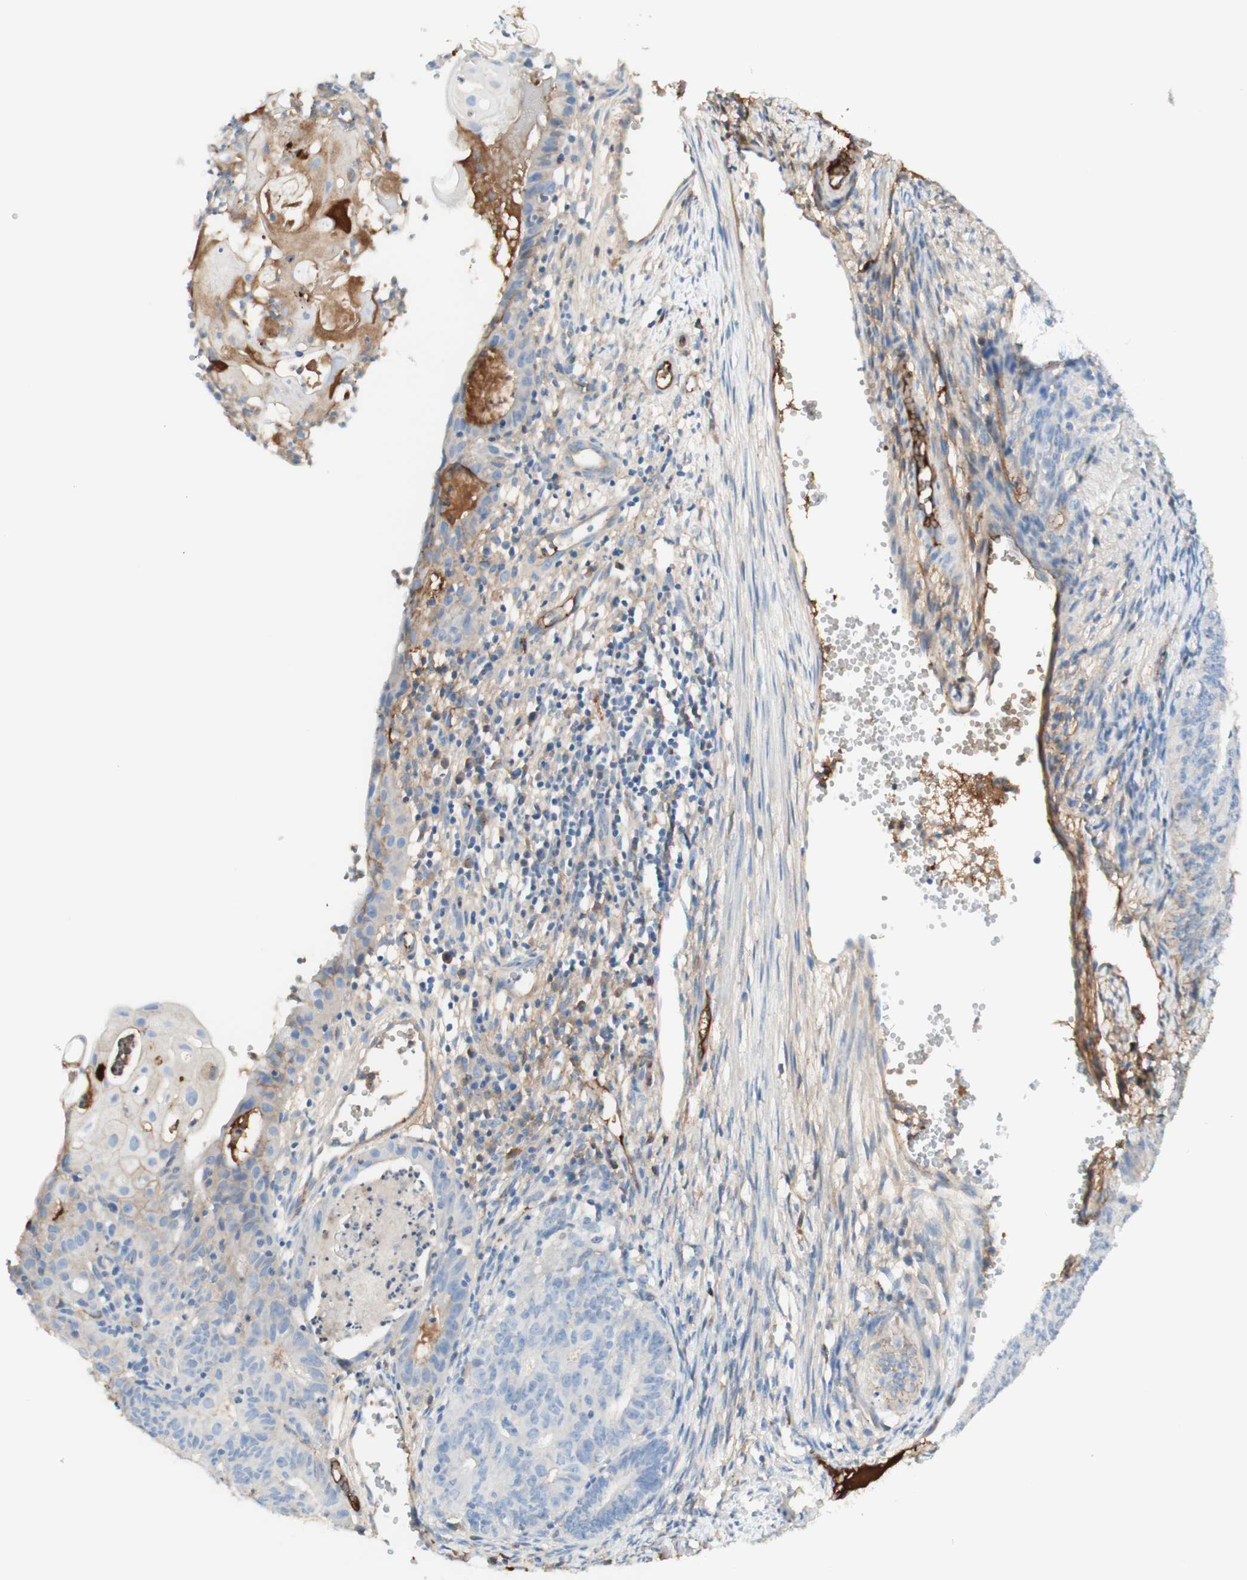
{"staining": {"intensity": "negative", "quantity": "none", "location": "none"}, "tissue": "endometrial cancer", "cell_type": "Tumor cells", "image_type": "cancer", "snomed": [{"axis": "morphology", "description": "Adenocarcinoma, NOS"}, {"axis": "topography", "description": "Endometrium"}], "caption": "This is an immunohistochemistry image of endometrial cancer. There is no positivity in tumor cells.", "gene": "KNG1", "patient": {"sex": "female", "age": 32}}